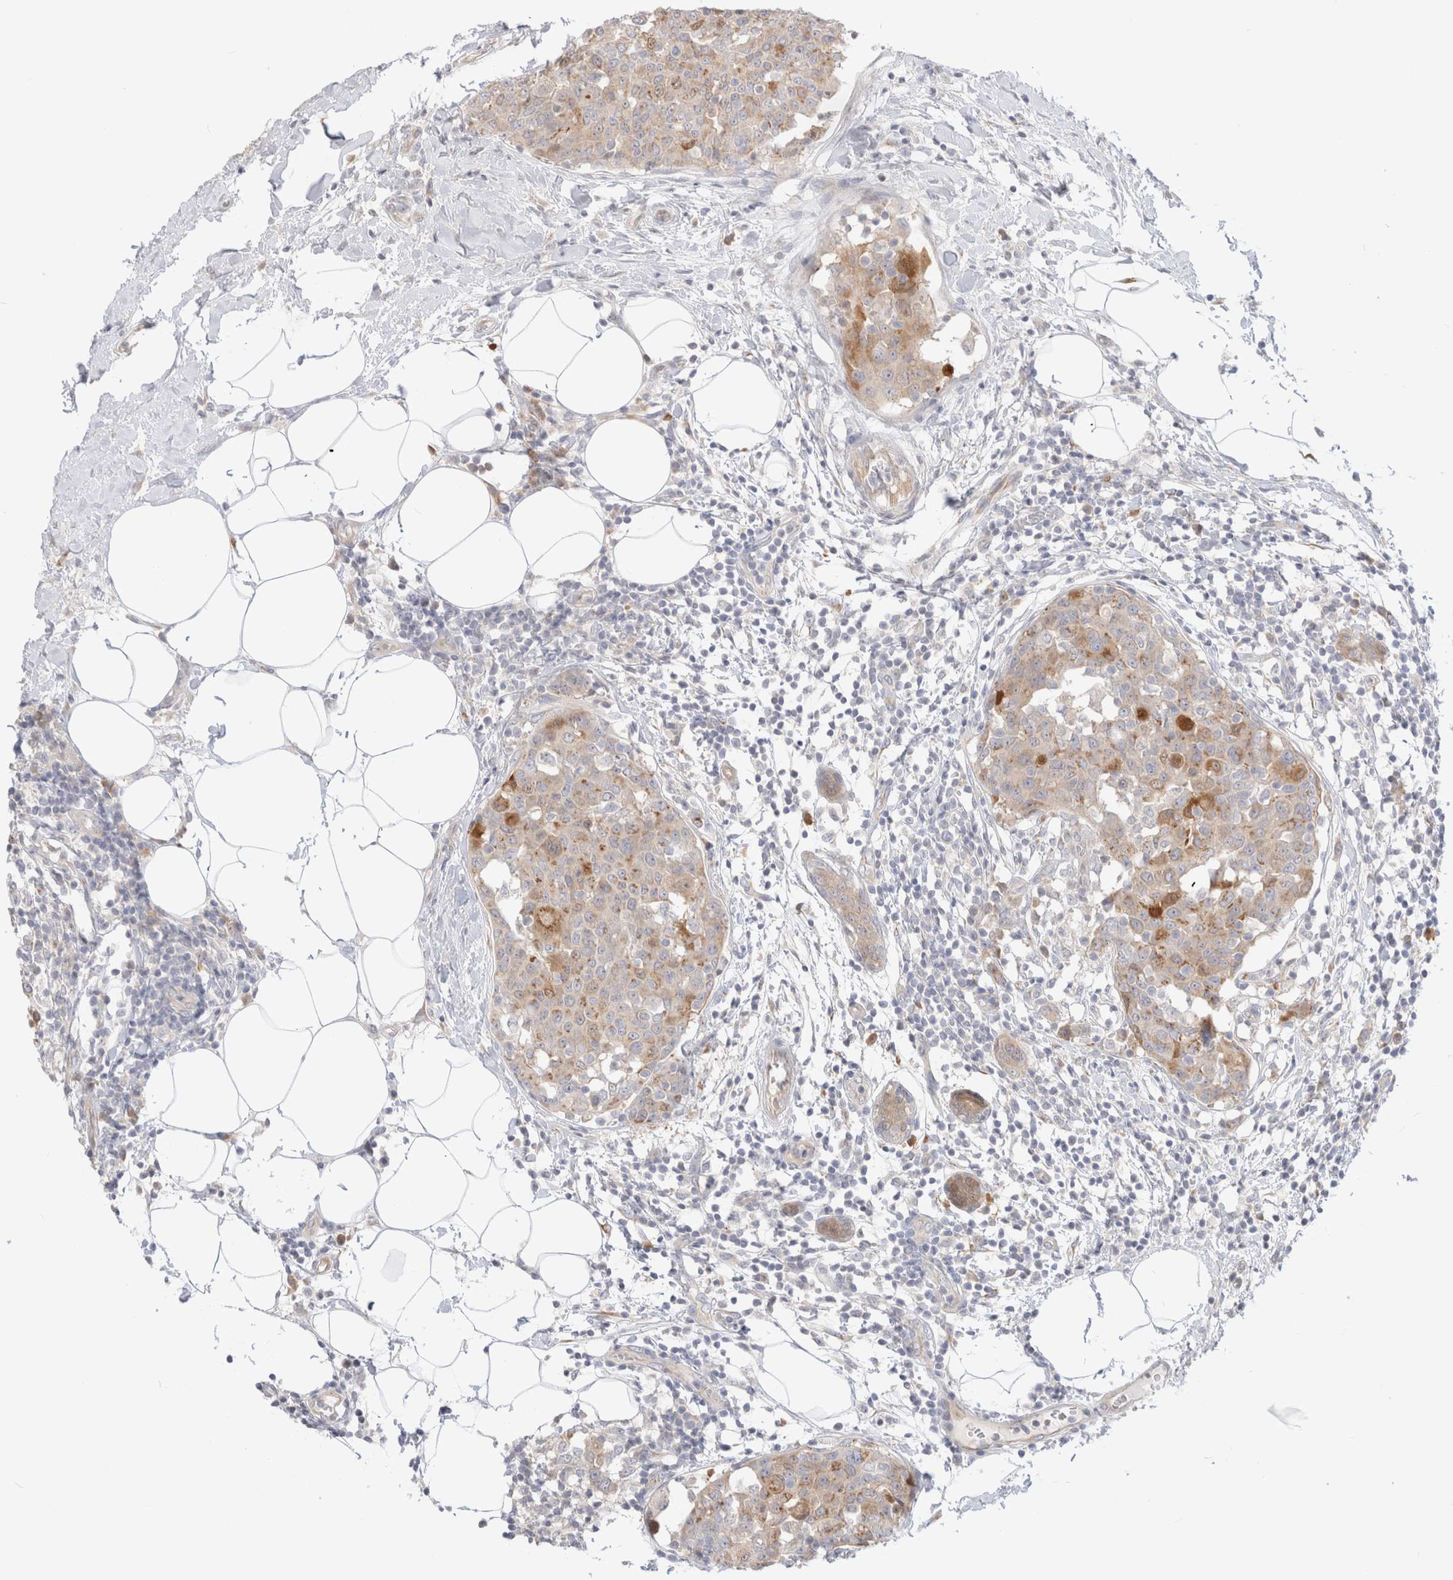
{"staining": {"intensity": "moderate", "quantity": "25%-75%", "location": "cytoplasmic/membranous"}, "tissue": "breast cancer", "cell_type": "Tumor cells", "image_type": "cancer", "snomed": [{"axis": "morphology", "description": "Normal tissue, NOS"}, {"axis": "morphology", "description": "Duct carcinoma"}, {"axis": "topography", "description": "Breast"}], "caption": "Breast intraductal carcinoma stained for a protein exhibits moderate cytoplasmic/membranous positivity in tumor cells.", "gene": "EFCAB13", "patient": {"sex": "female", "age": 37}}